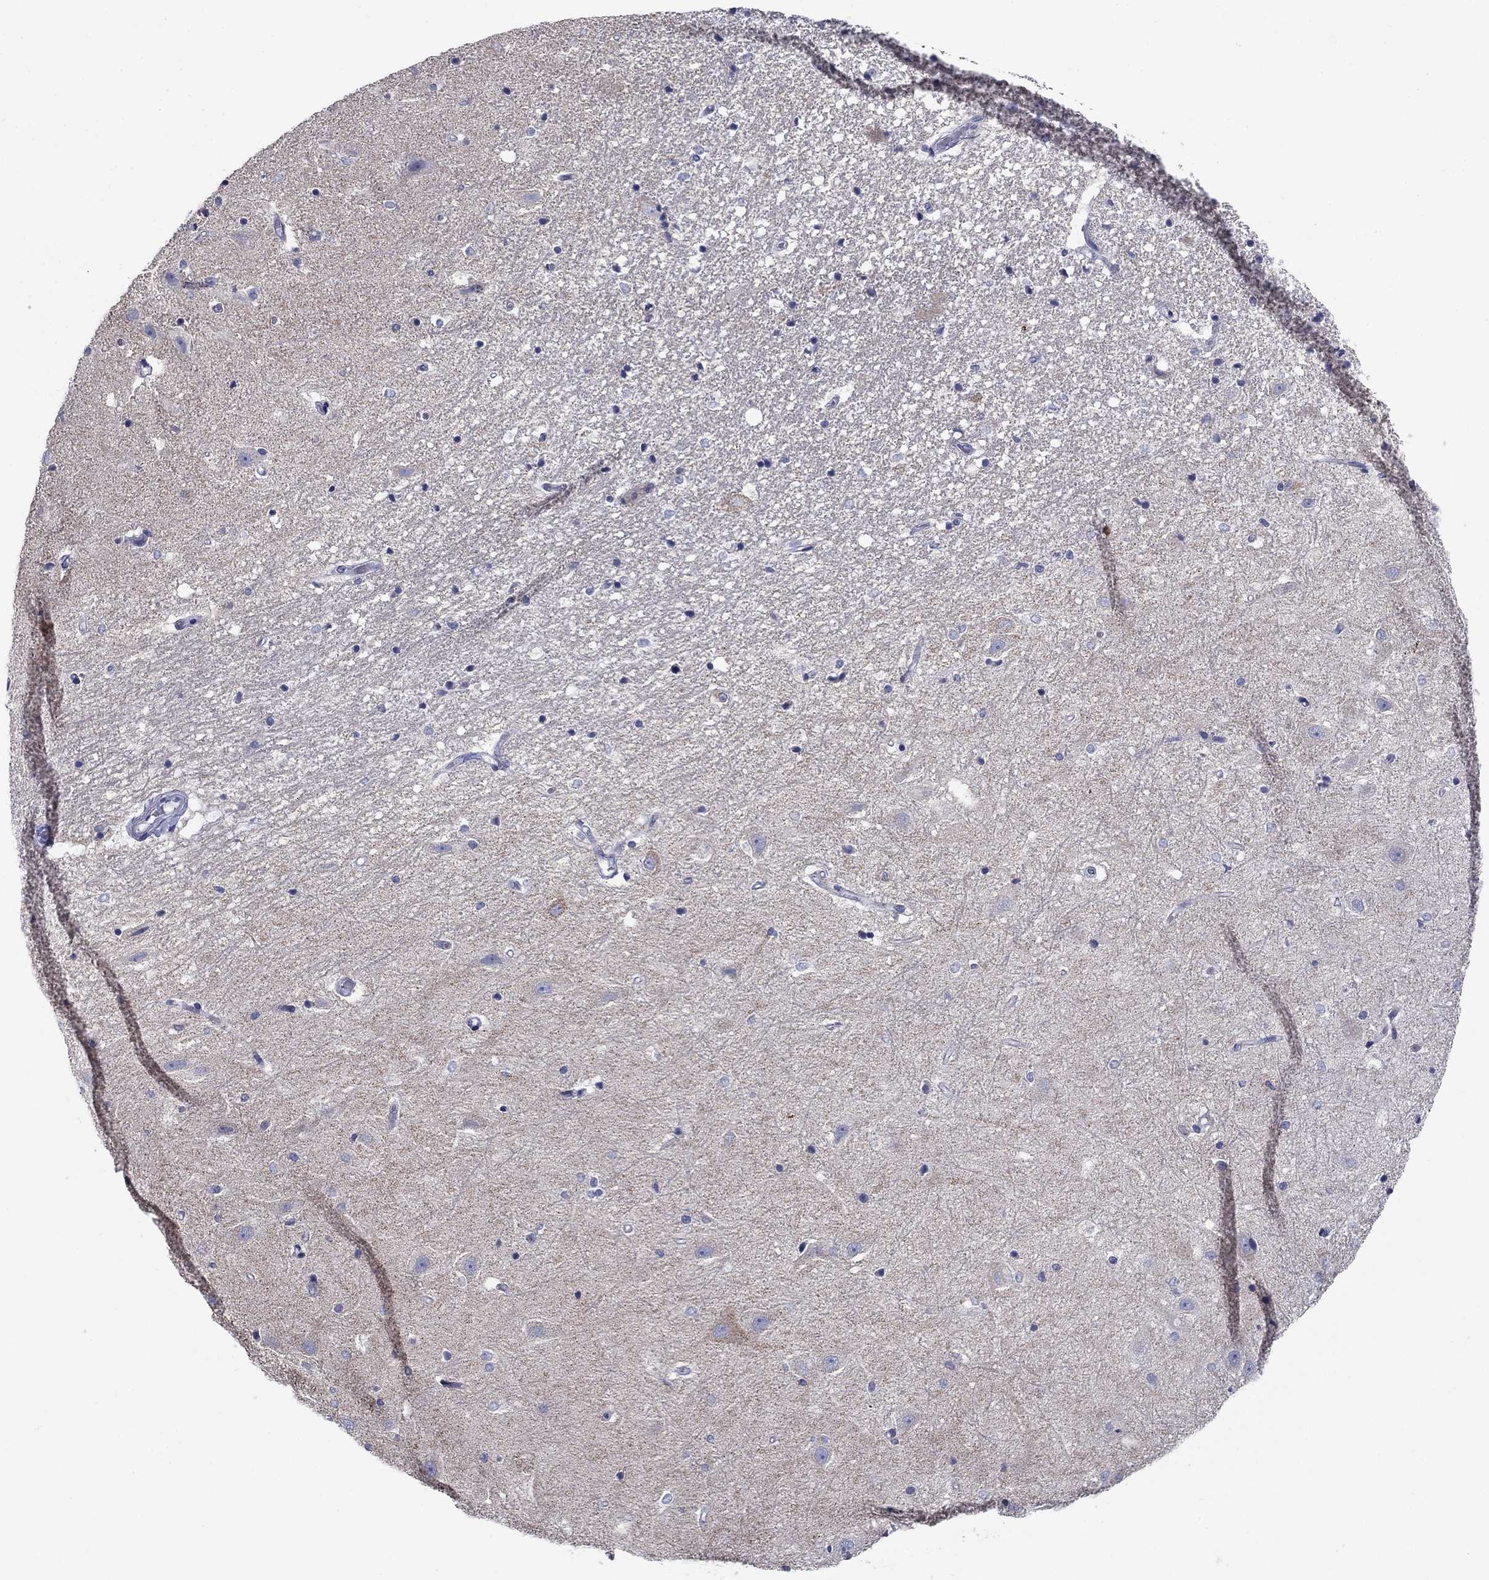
{"staining": {"intensity": "negative", "quantity": "none", "location": "none"}, "tissue": "hippocampus", "cell_type": "Glial cells", "image_type": "normal", "snomed": [{"axis": "morphology", "description": "Normal tissue, NOS"}, {"axis": "topography", "description": "Hippocampus"}], "caption": "IHC of normal human hippocampus displays no expression in glial cells. (DAB immunohistochemistry (IHC) visualized using brightfield microscopy, high magnification).", "gene": "UPB1", "patient": {"sex": "male", "age": 49}}